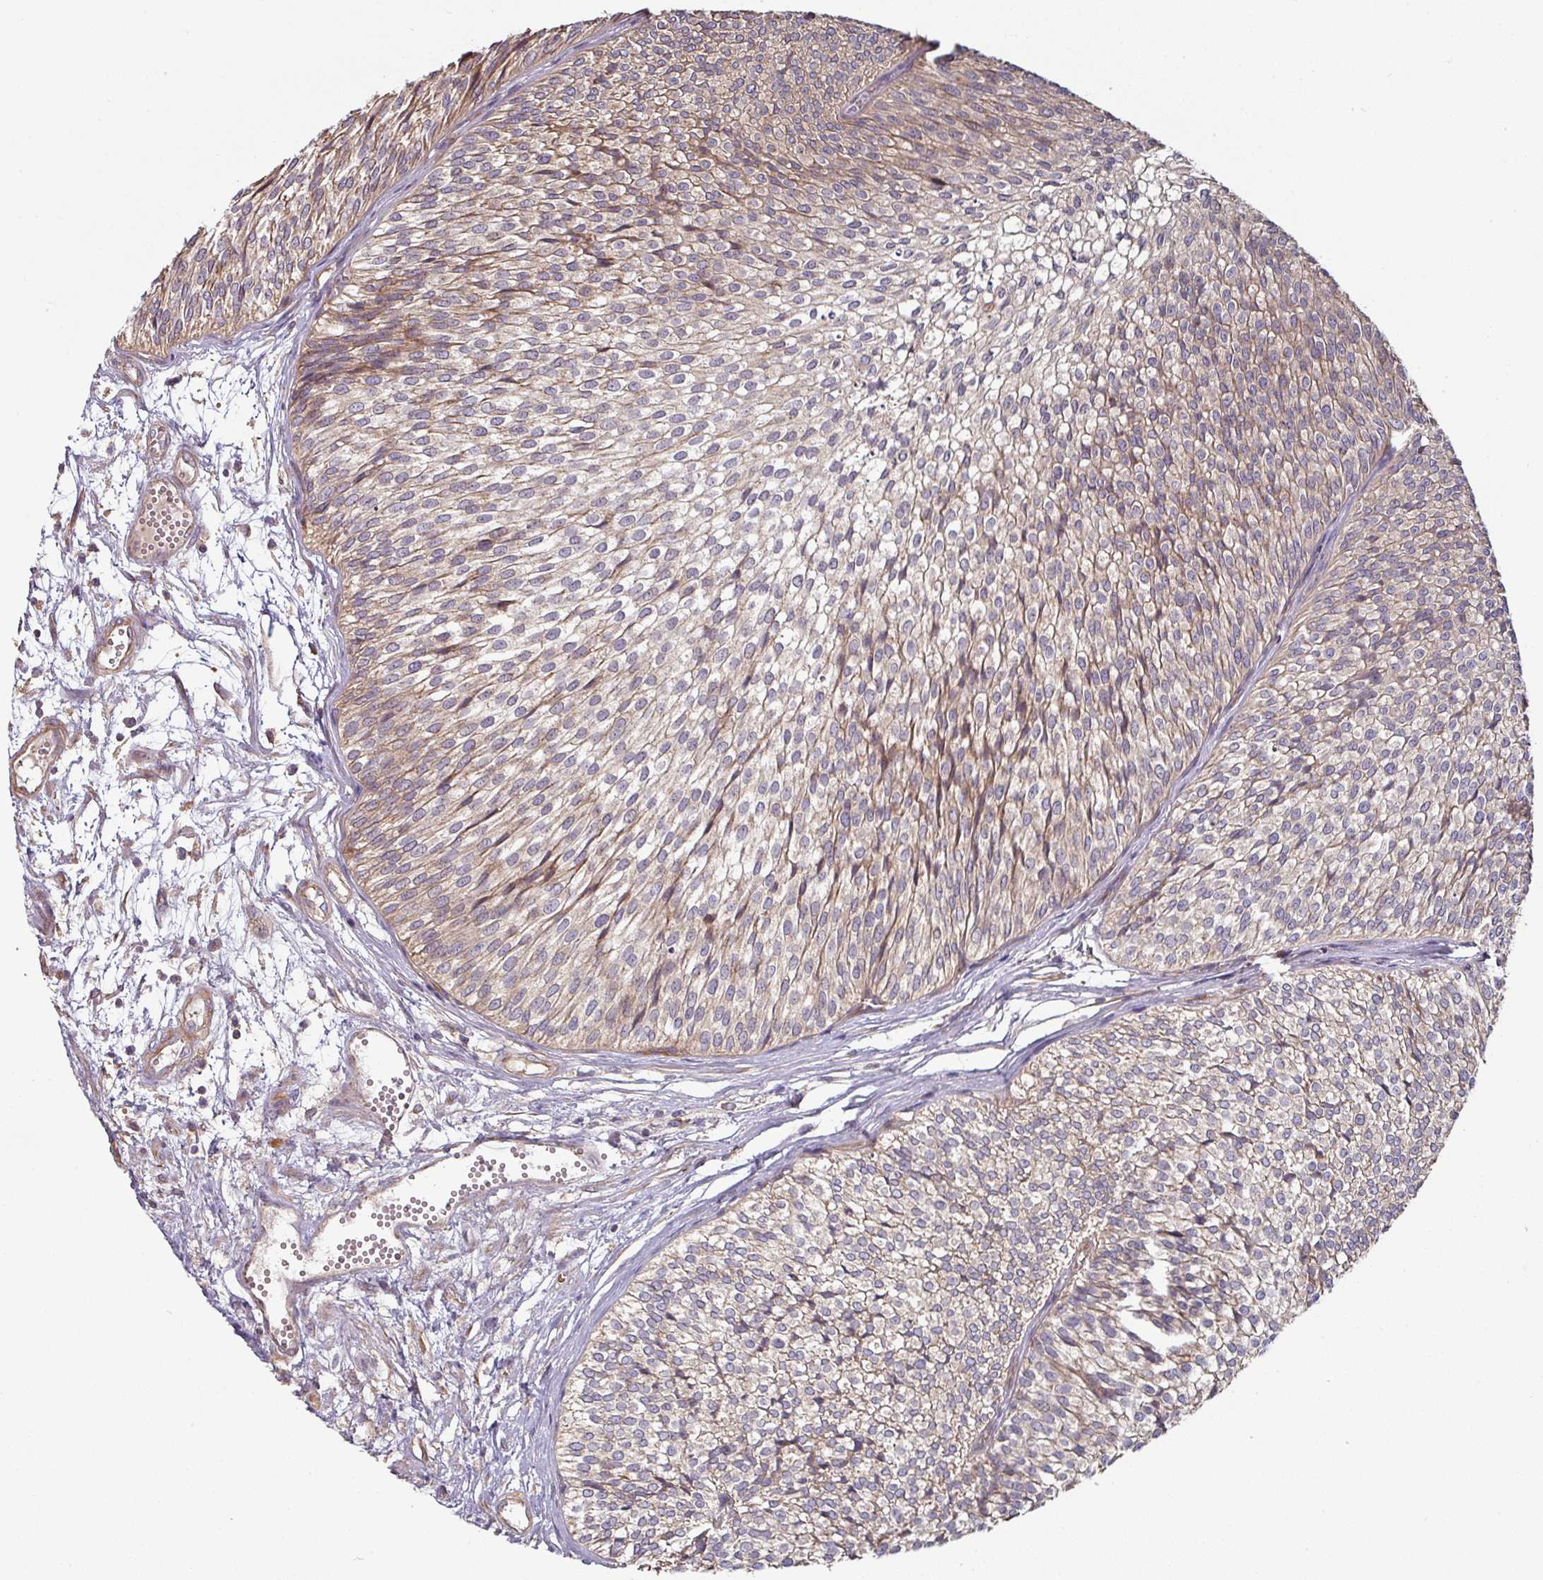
{"staining": {"intensity": "weak", "quantity": "25%-75%", "location": "cytoplasmic/membranous"}, "tissue": "urothelial cancer", "cell_type": "Tumor cells", "image_type": "cancer", "snomed": [{"axis": "morphology", "description": "Urothelial carcinoma, Low grade"}, {"axis": "topography", "description": "Urinary bladder"}], "caption": "Immunohistochemistry photomicrograph of human urothelial carcinoma (low-grade) stained for a protein (brown), which reveals low levels of weak cytoplasmic/membranous staining in approximately 25%-75% of tumor cells.", "gene": "SIK1", "patient": {"sex": "male", "age": 91}}